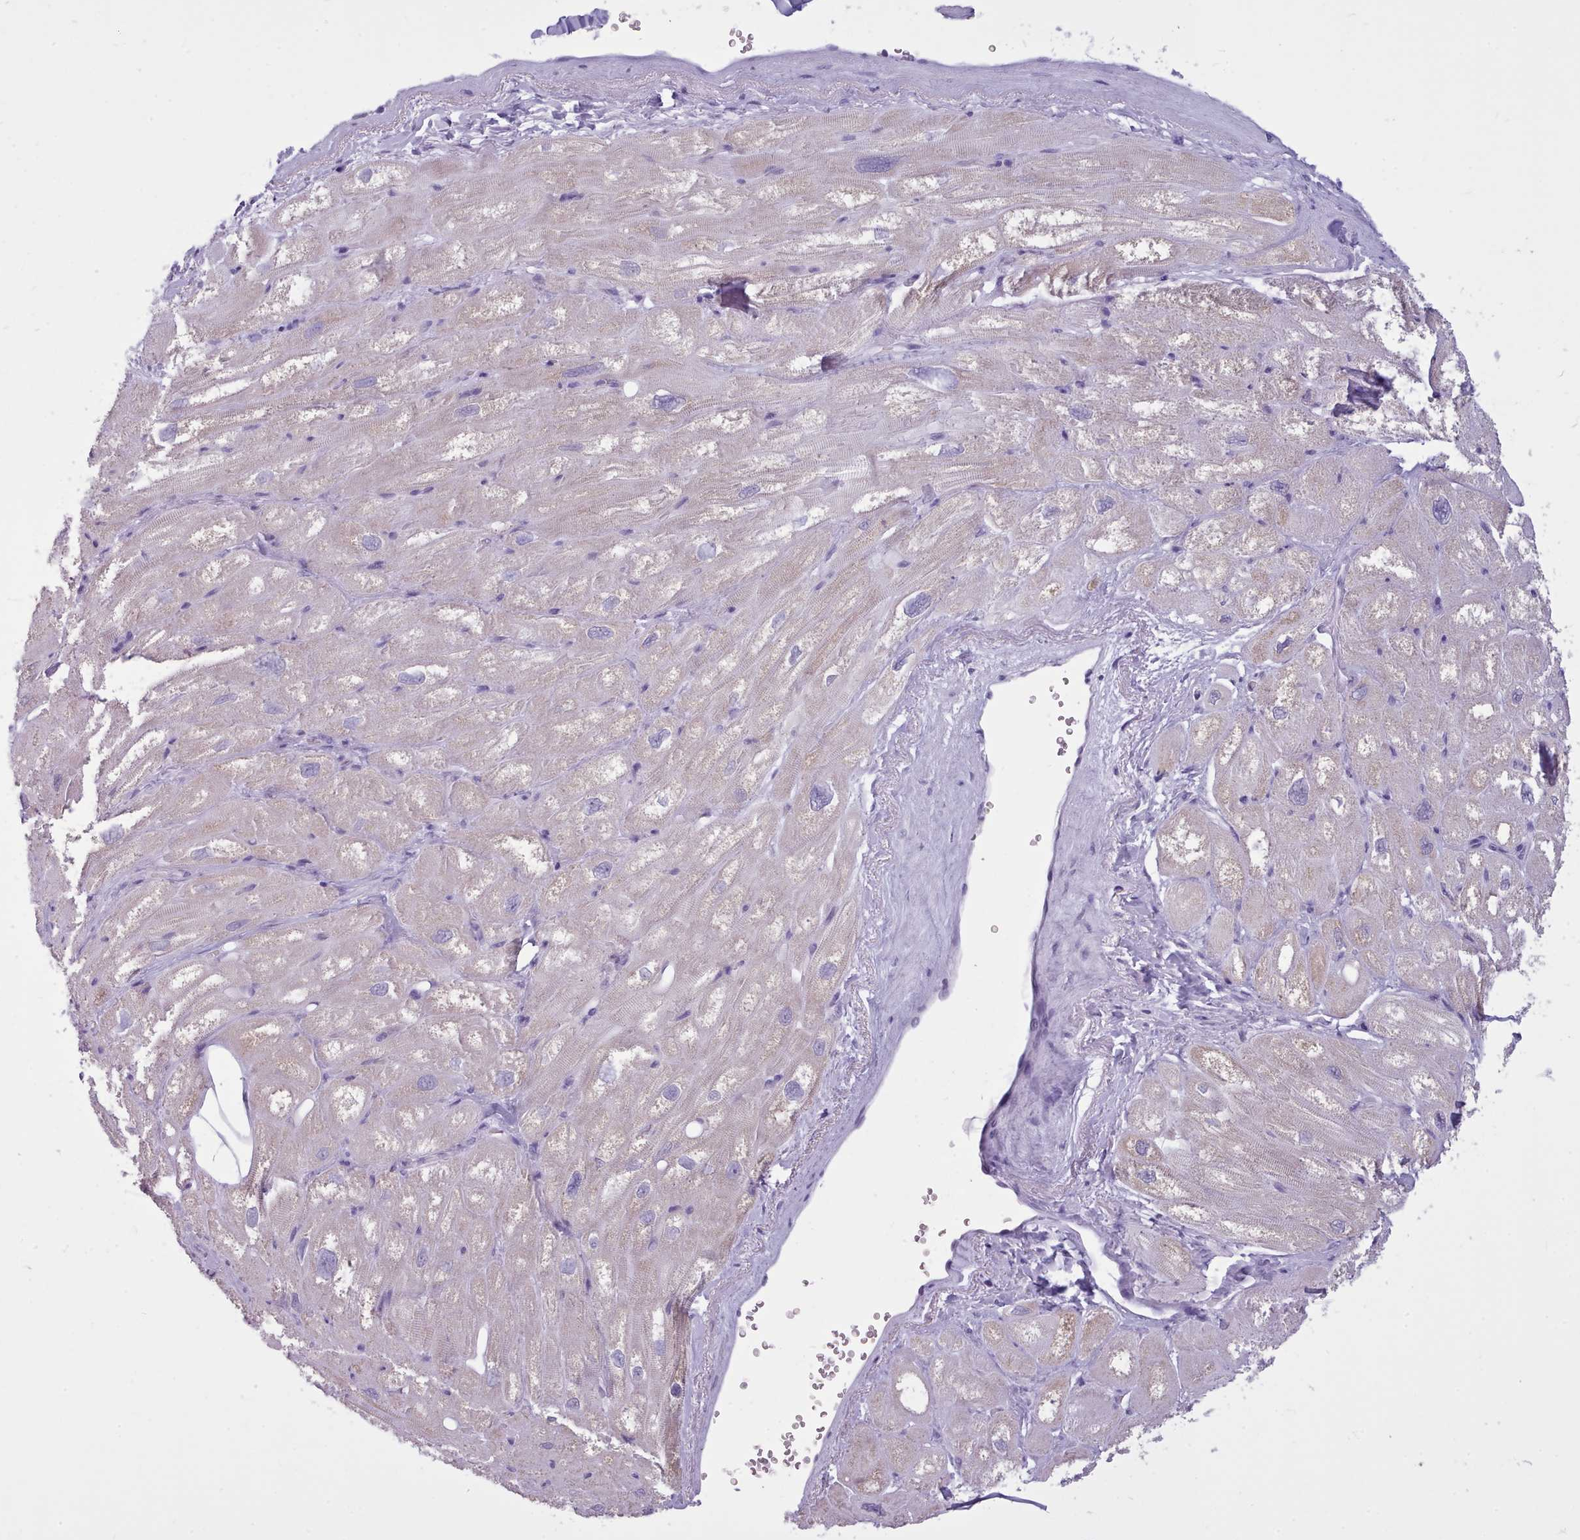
{"staining": {"intensity": "negative", "quantity": "none", "location": "none"}, "tissue": "heart muscle", "cell_type": "Cardiomyocytes", "image_type": "normal", "snomed": [{"axis": "morphology", "description": "Normal tissue, NOS"}, {"axis": "topography", "description": "Heart"}], "caption": "High magnification brightfield microscopy of benign heart muscle stained with DAB (brown) and counterstained with hematoxylin (blue): cardiomyocytes show no significant staining. Nuclei are stained in blue.", "gene": "FBXO48", "patient": {"sex": "male", "age": 50}}